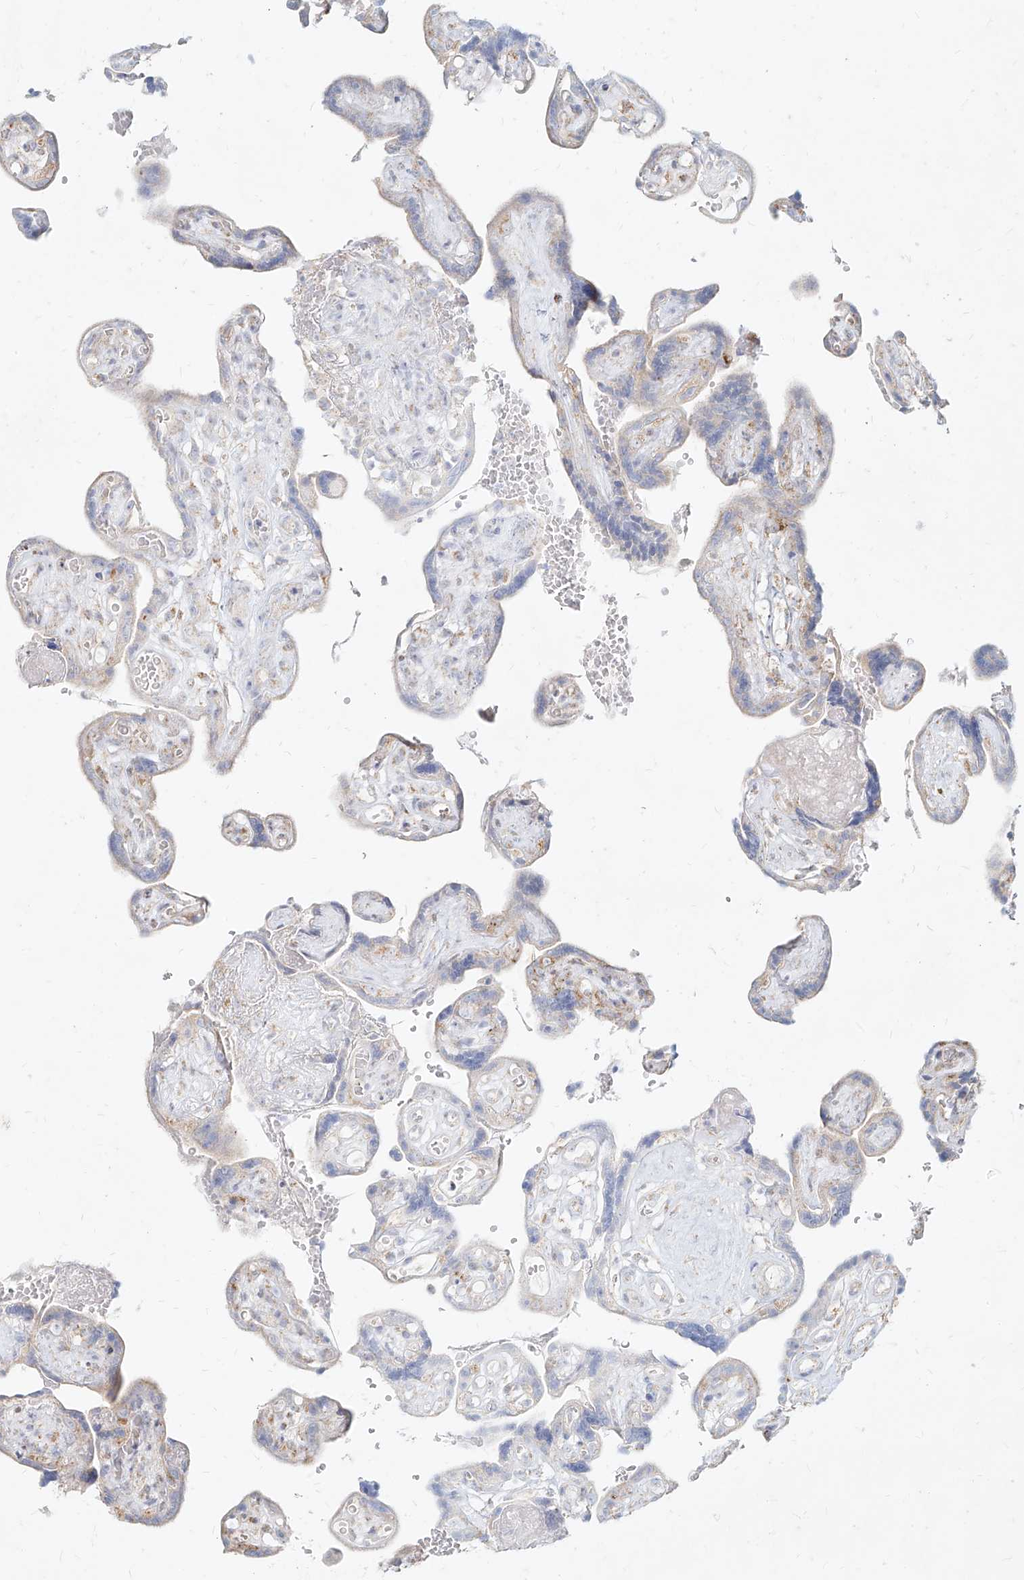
{"staining": {"intensity": "moderate", "quantity": "25%-75%", "location": "cytoplasmic/membranous"}, "tissue": "placenta", "cell_type": "Decidual cells", "image_type": "normal", "snomed": [{"axis": "morphology", "description": "Normal tissue, NOS"}, {"axis": "topography", "description": "Placenta"}], "caption": "A brown stain highlights moderate cytoplasmic/membranous expression of a protein in decidual cells of benign human placenta. (DAB (3,3'-diaminobenzidine) IHC with brightfield microscopy, high magnification).", "gene": "MTX2", "patient": {"sex": "female", "age": 30}}